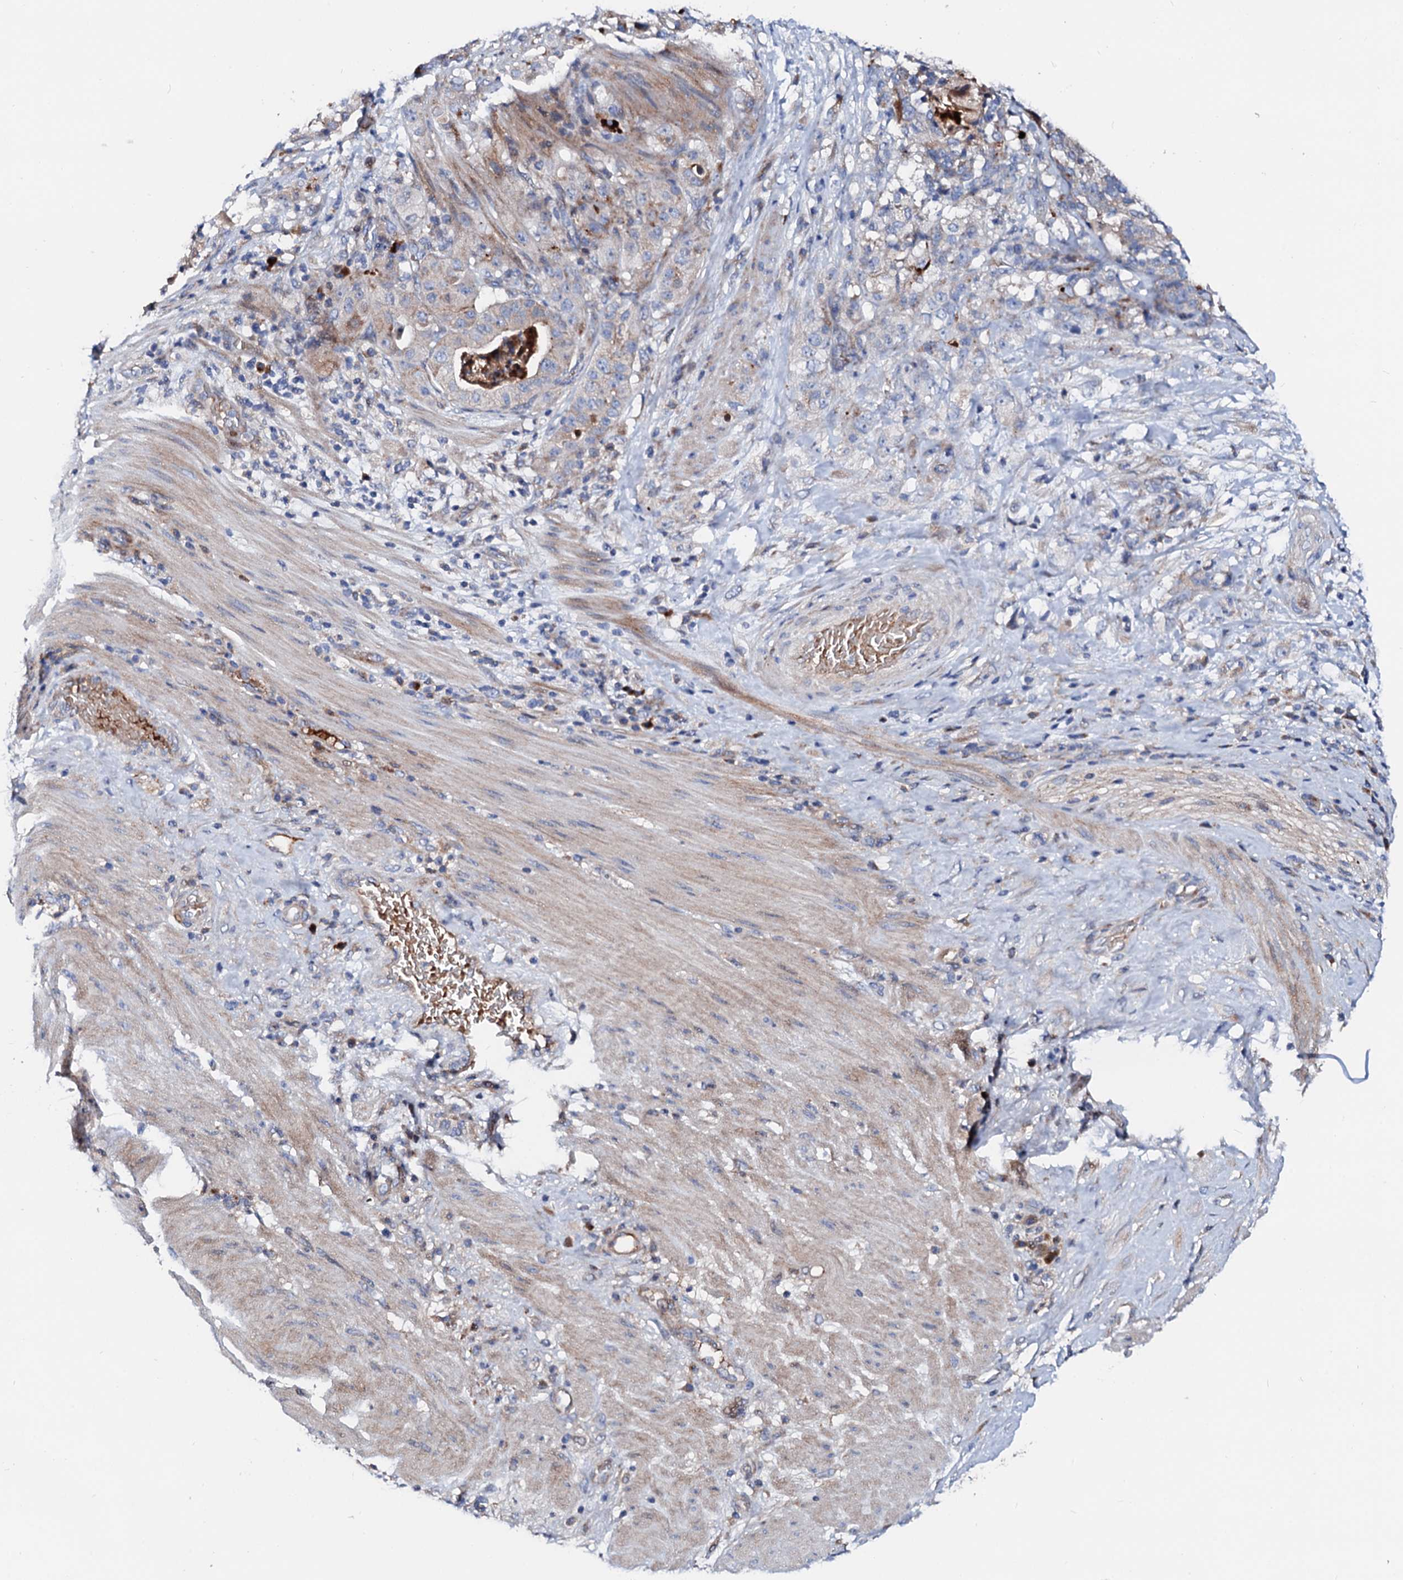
{"staining": {"intensity": "negative", "quantity": "none", "location": "none"}, "tissue": "stomach cancer", "cell_type": "Tumor cells", "image_type": "cancer", "snomed": [{"axis": "morphology", "description": "Adenocarcinoma, NOS"}, {"axis": "topography", "description": "Stomach"}], "caption": "The micrograph shows no significant staining in tumor cells of stomach adenocarcinoma.", "gene": "SLC10A7", "patient": {"sex": "male", "age": 48}}